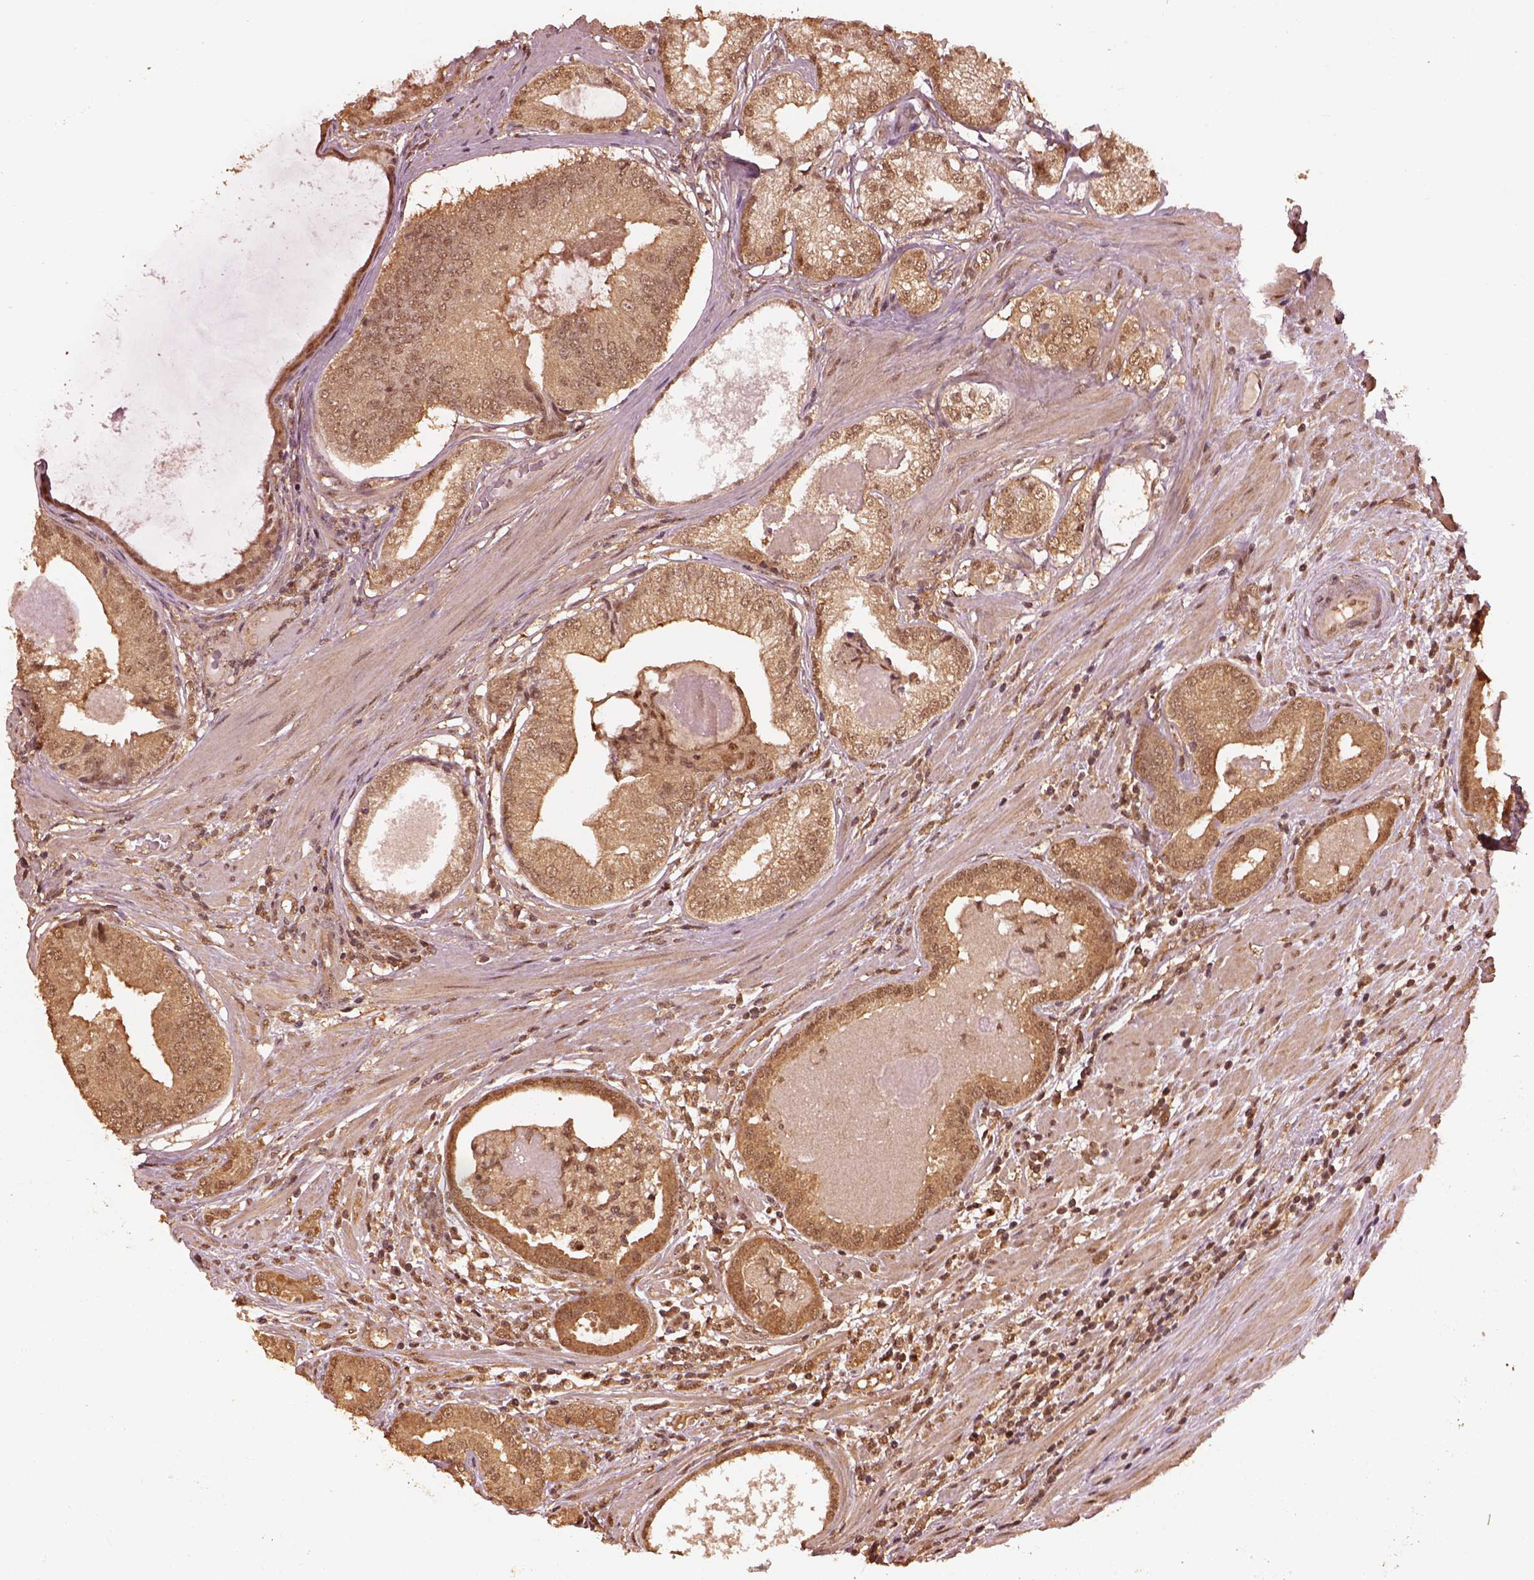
{"staining": {"intensity": "moderate", "quantity": ">75%", "location": "cytoplasmic/membranous"}, "tissue": "prostate cancer", "cell_type": "Tumor cells", "image_type": "cancer", "snomed": [{"axis": "morphology", "description": "Adenocarcinoma, High grade"}, {"axis": "topography", "description": "Prostate and seminal vesicle, NOS"}], "caption": "Prostate cancer stained with DAB (3,3'-diaminobenzidine) immunohistochemistry (IHC) demonstrates medium levels of moderate cytoplasmic/membranous staining in approximately >75% of tumor cells. Immunohistochemistry (ihc) stains the protein of interest in brown and the nuclei are stained blue.", "gene": "PSMC5", "patient": {"sex": "male", "age": 62}}